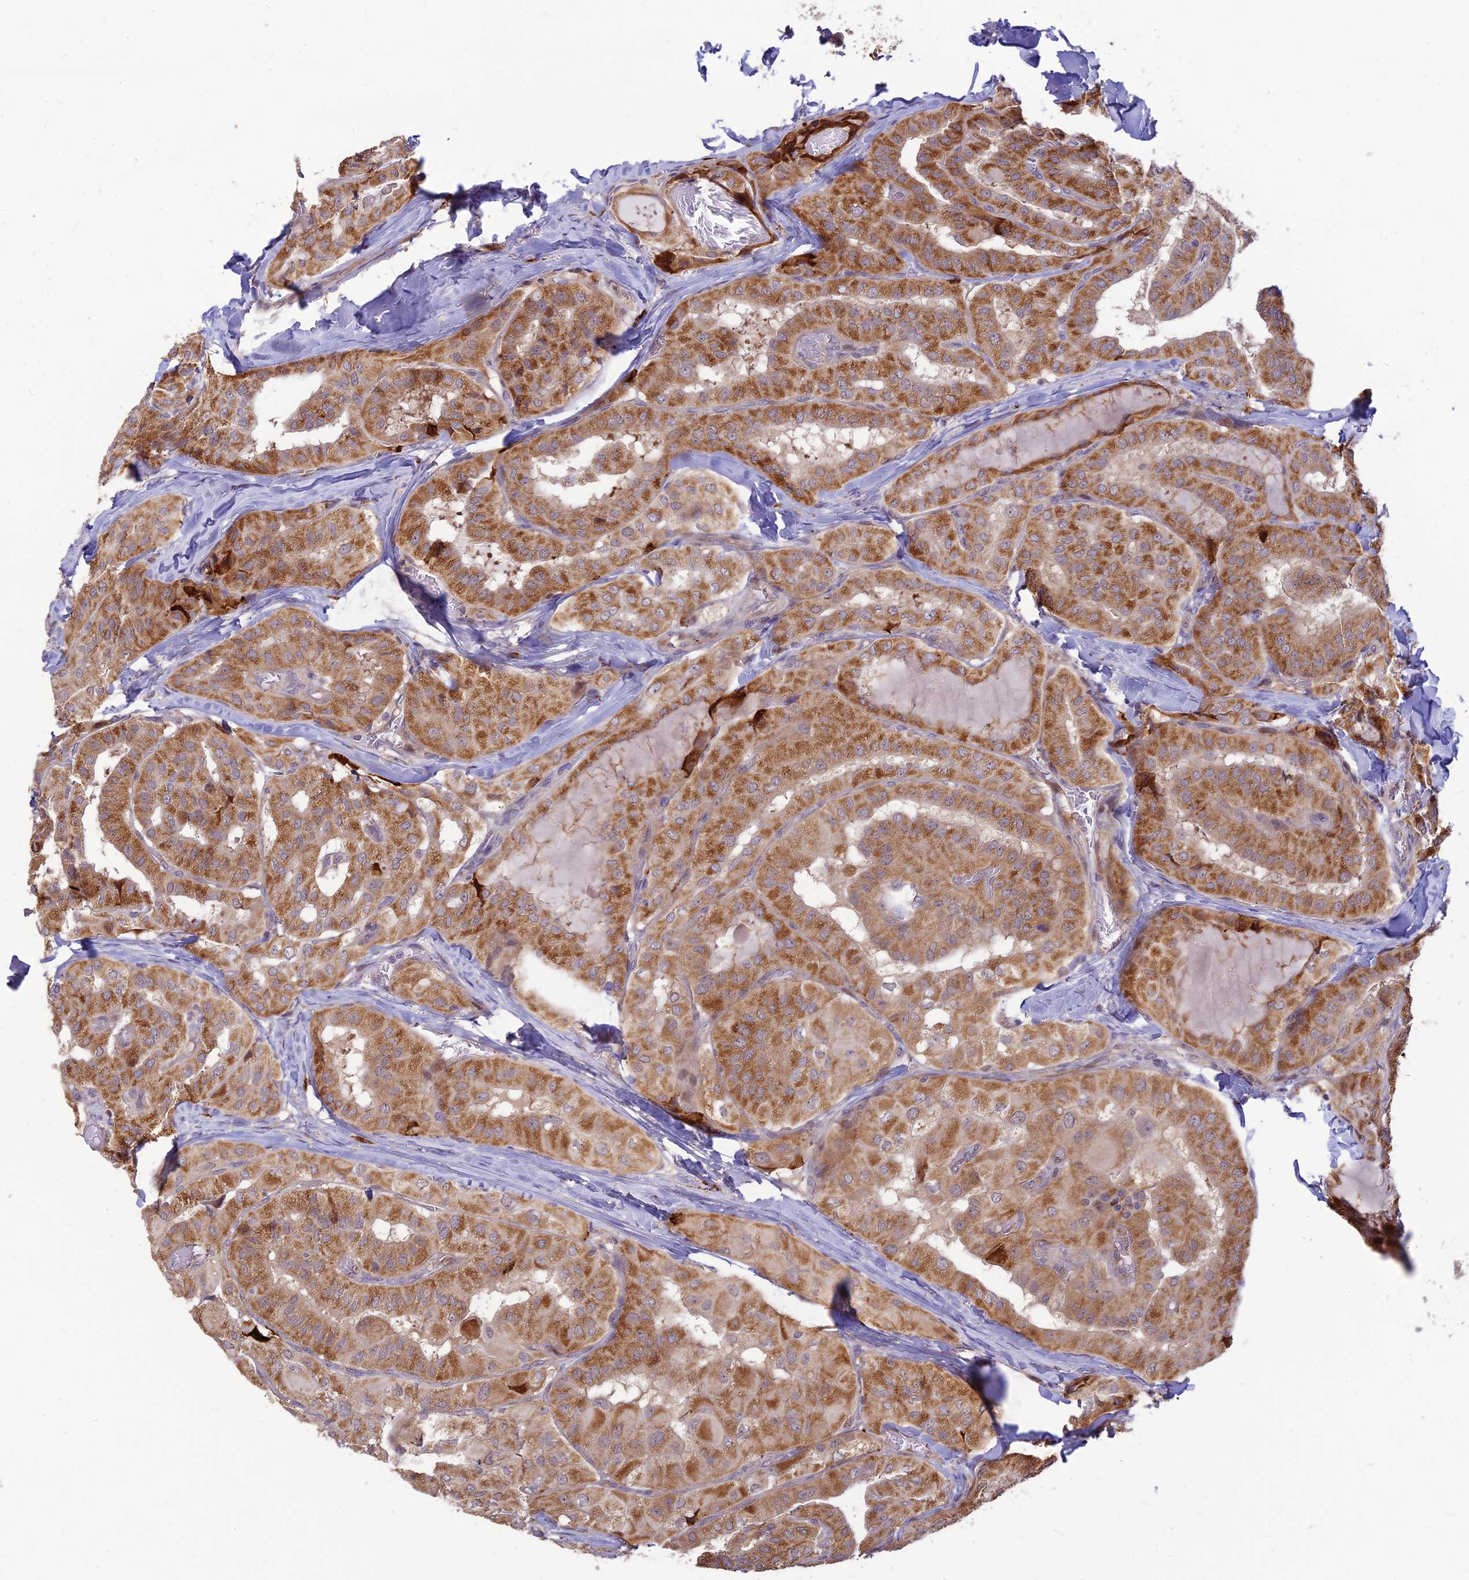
{"staining": {"intensity": "strong", "quantity": ">75%", "location": "cytoplasmic/membranous"}, "tissue": "thyroid cancer", "cell_type": "Tumor cells", "image_type": "cancer", "snomed": [{"axis": "morphology", "description": "Normal tissue, NOS"}, {"axis": "morphology", "description": "Papillary adenocarcinoma, NOS"}, {"axis": "topography", "description": "Thyroid gland"}], "caption": "This is a histology image of immunohistochemistry (IHC) staining of thyroid cancer (papillary adenocarcinoma), which shows strong staining in the cytoplasmic/membranous of tumor cells.", "gene": "ASPDH", "patient": {"sex": "female", "age": 59}}